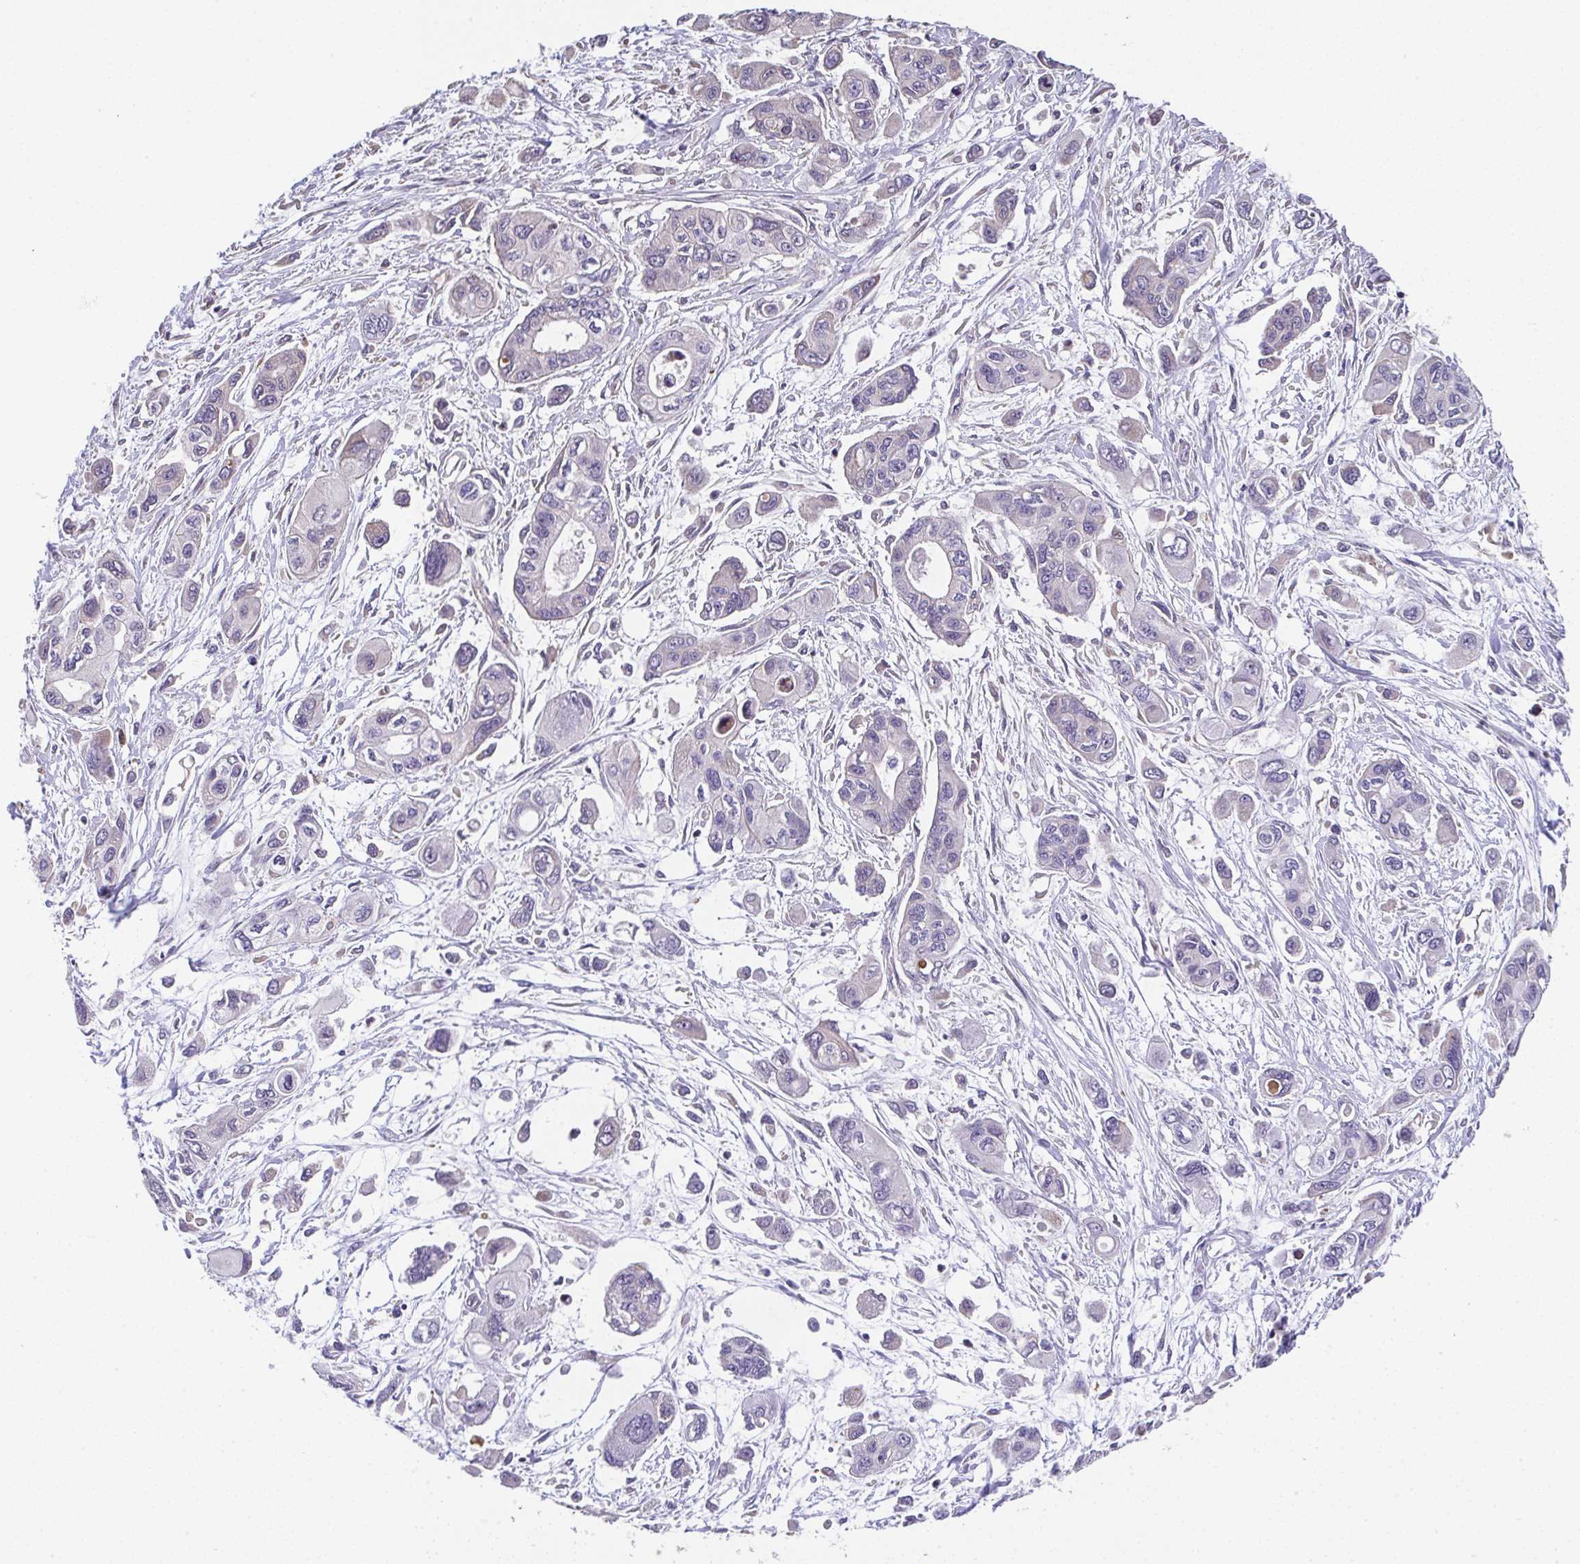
{"staining": {"intensity": "negative", "quantity": "none", "location": "none"}, "tissue": "pancreatic cancer", "cell_type": "Tumor cells", "image_type": "cancer", "snomed": [{"axis": "morphology", "description": "Adenocarcinoma, NOS"}, {"axis": "topography", "description": "Pancreas"}], "caption": "A high-resolution micrograph shows immunohistochemistry (IHC) staining of pancreatic cancer, which shows no significant expression in tumor cells.", "gene": "RUNDC3B", "patient": {"sex": "female", "age": 47}}